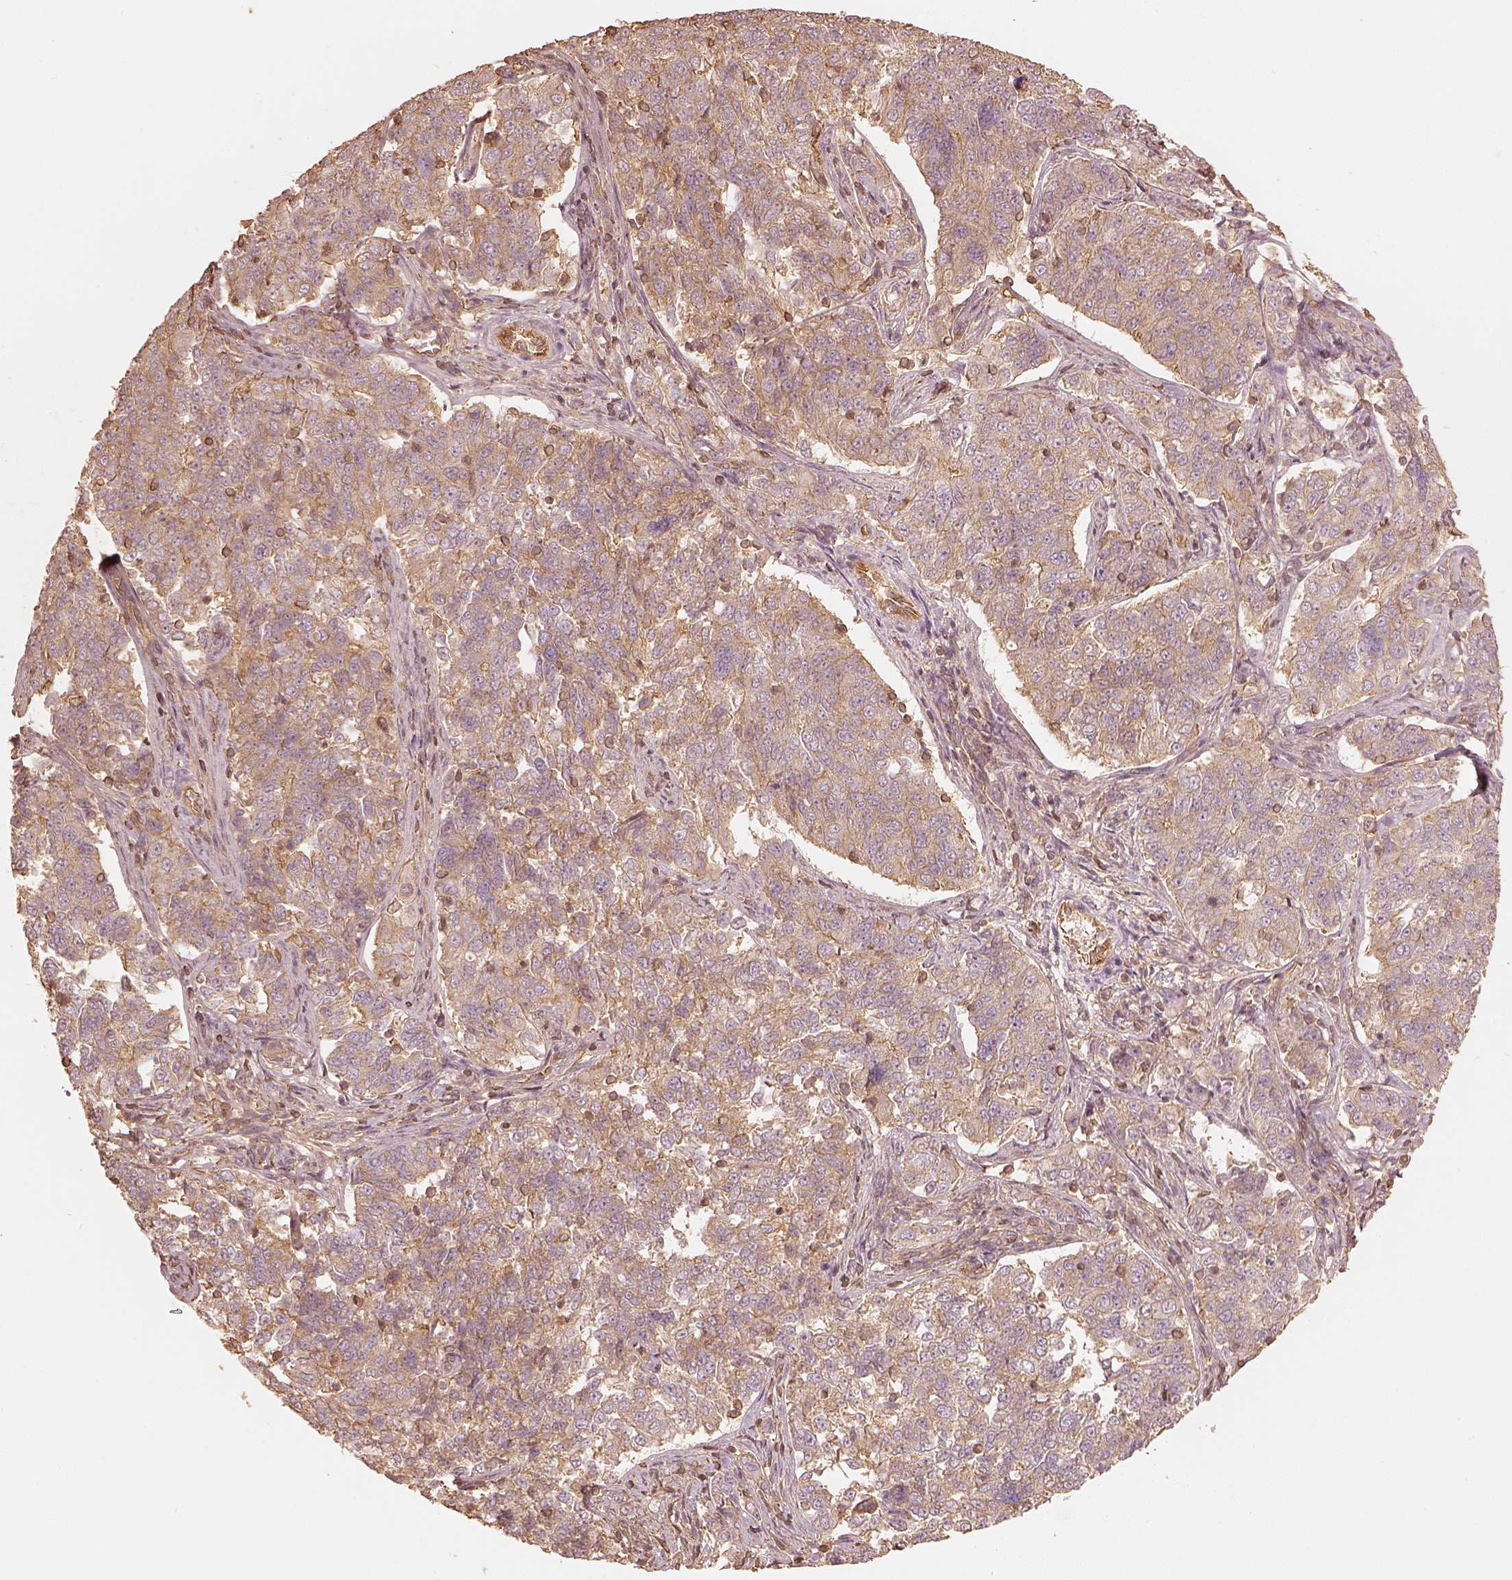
{"staining": {"intensity": "moderate", "quantity": "25%-75%", "location": "cytoplasmic/membranous"}, "tissue": "endometrial cancer", "cell_type": "Tumor cells", "image_type": "cancer", "snomed": [{"axis": "morphology", "description": "Adenocarcinoma, NOS"}, {"axis": "topography", "description": "Endometrium"}], "caption": "This is a photomicrograph of IHC staining of endometrial adenocarcinoma, which shows moderate positivity in the cytoplasmic/membranous of tumor cells.", "gene": "WDR7", "patient": {"sex": "female", "age": 43}}